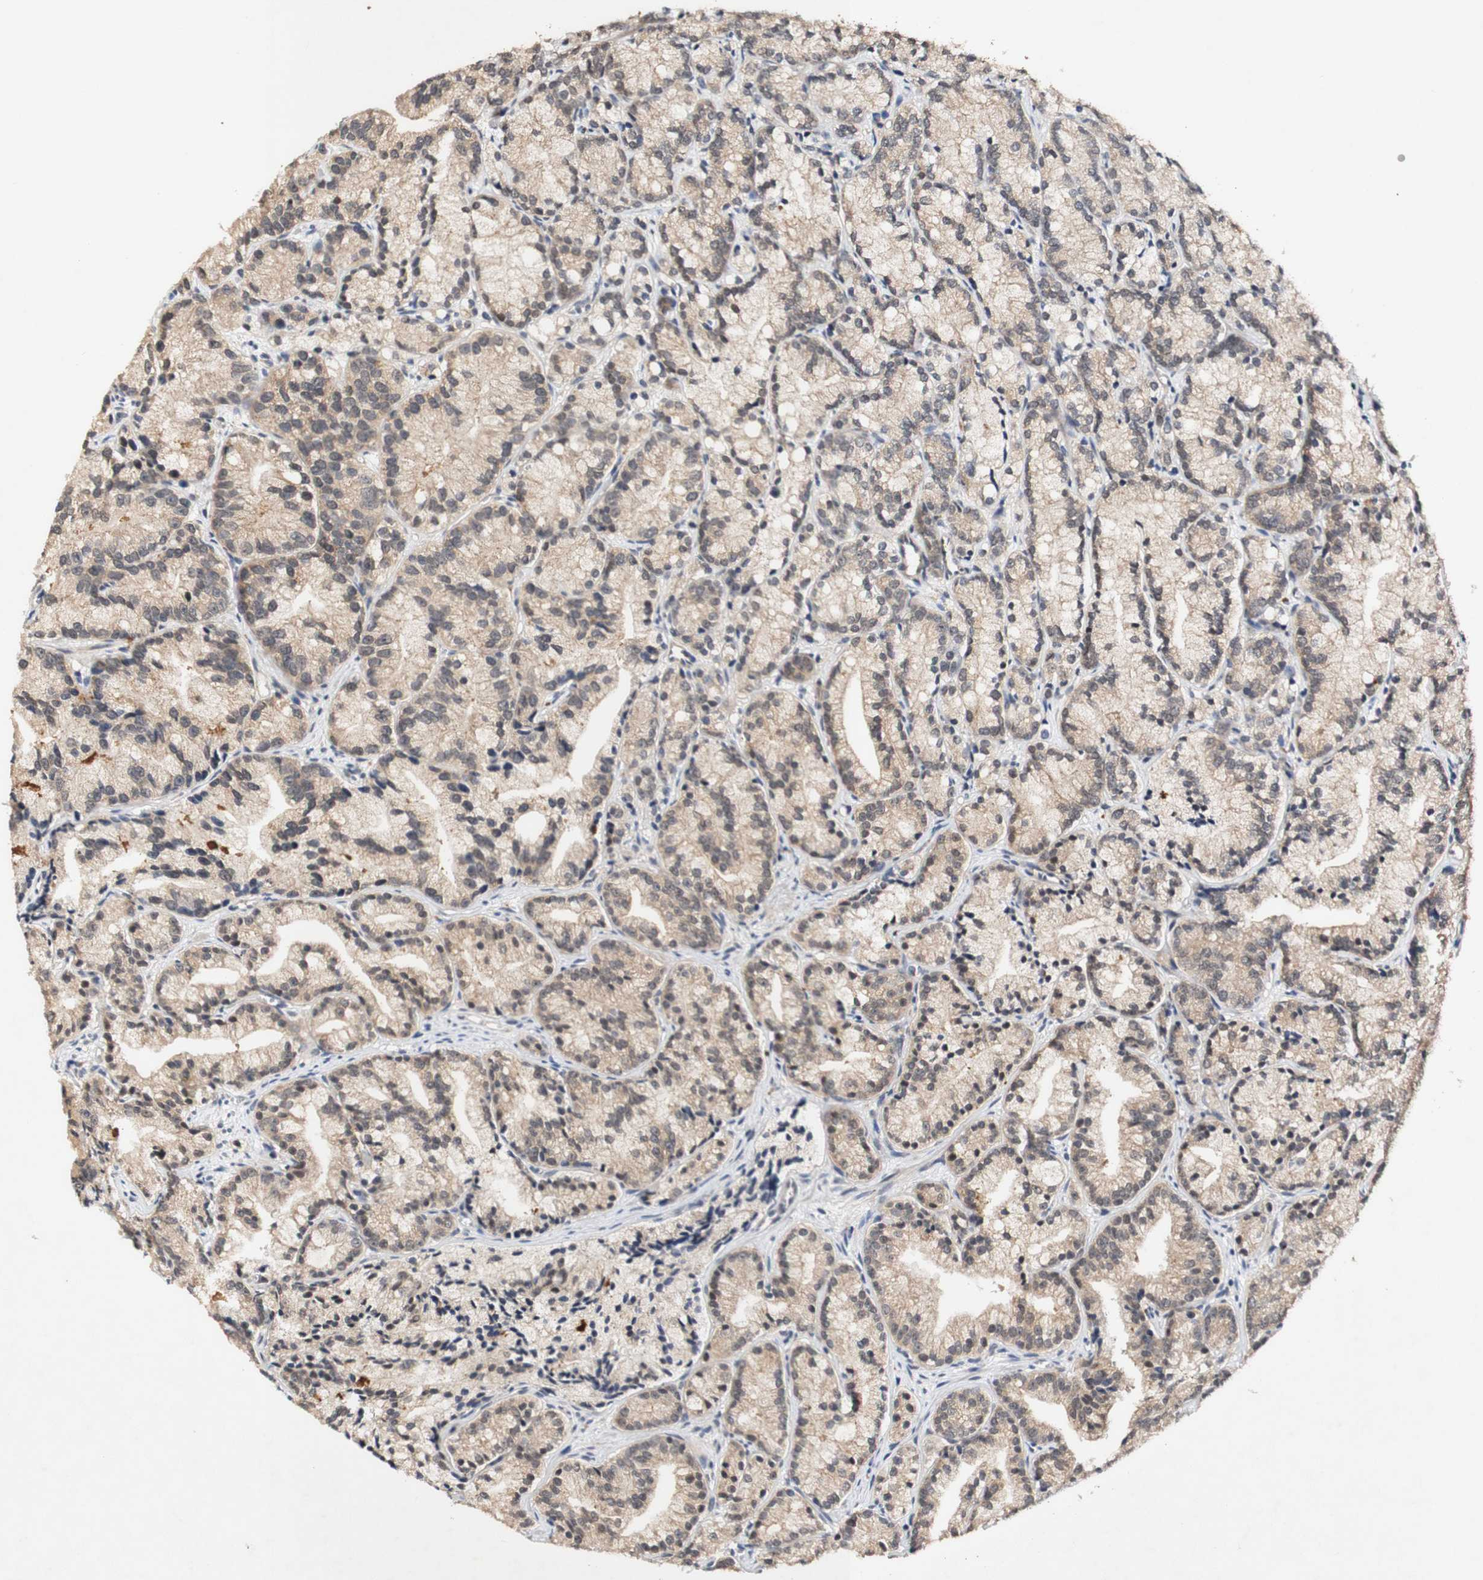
{"staining": {"intensity": "moderate", "quantity": ">75%", "location": "cytoplasmic/membranous,nuclear"}, "tissue": "prostate cancer", "cell_type": "Tumor cells", "image_type": "cancer", "snomed": [{"axis": "morphology", "description": "Adenocarcinoma, Low grade"}, {"axis": "topography", "description": "Prostate"}], "caption": "Prostate cancer (adenocarcinoma (low-grade)) tissue exhibits moderate cytoplasmic/membranous and nuclear expression in about >75% of tumor cells", "gene": "PIN1", "patient": {"sex": "male", "age": 89}}